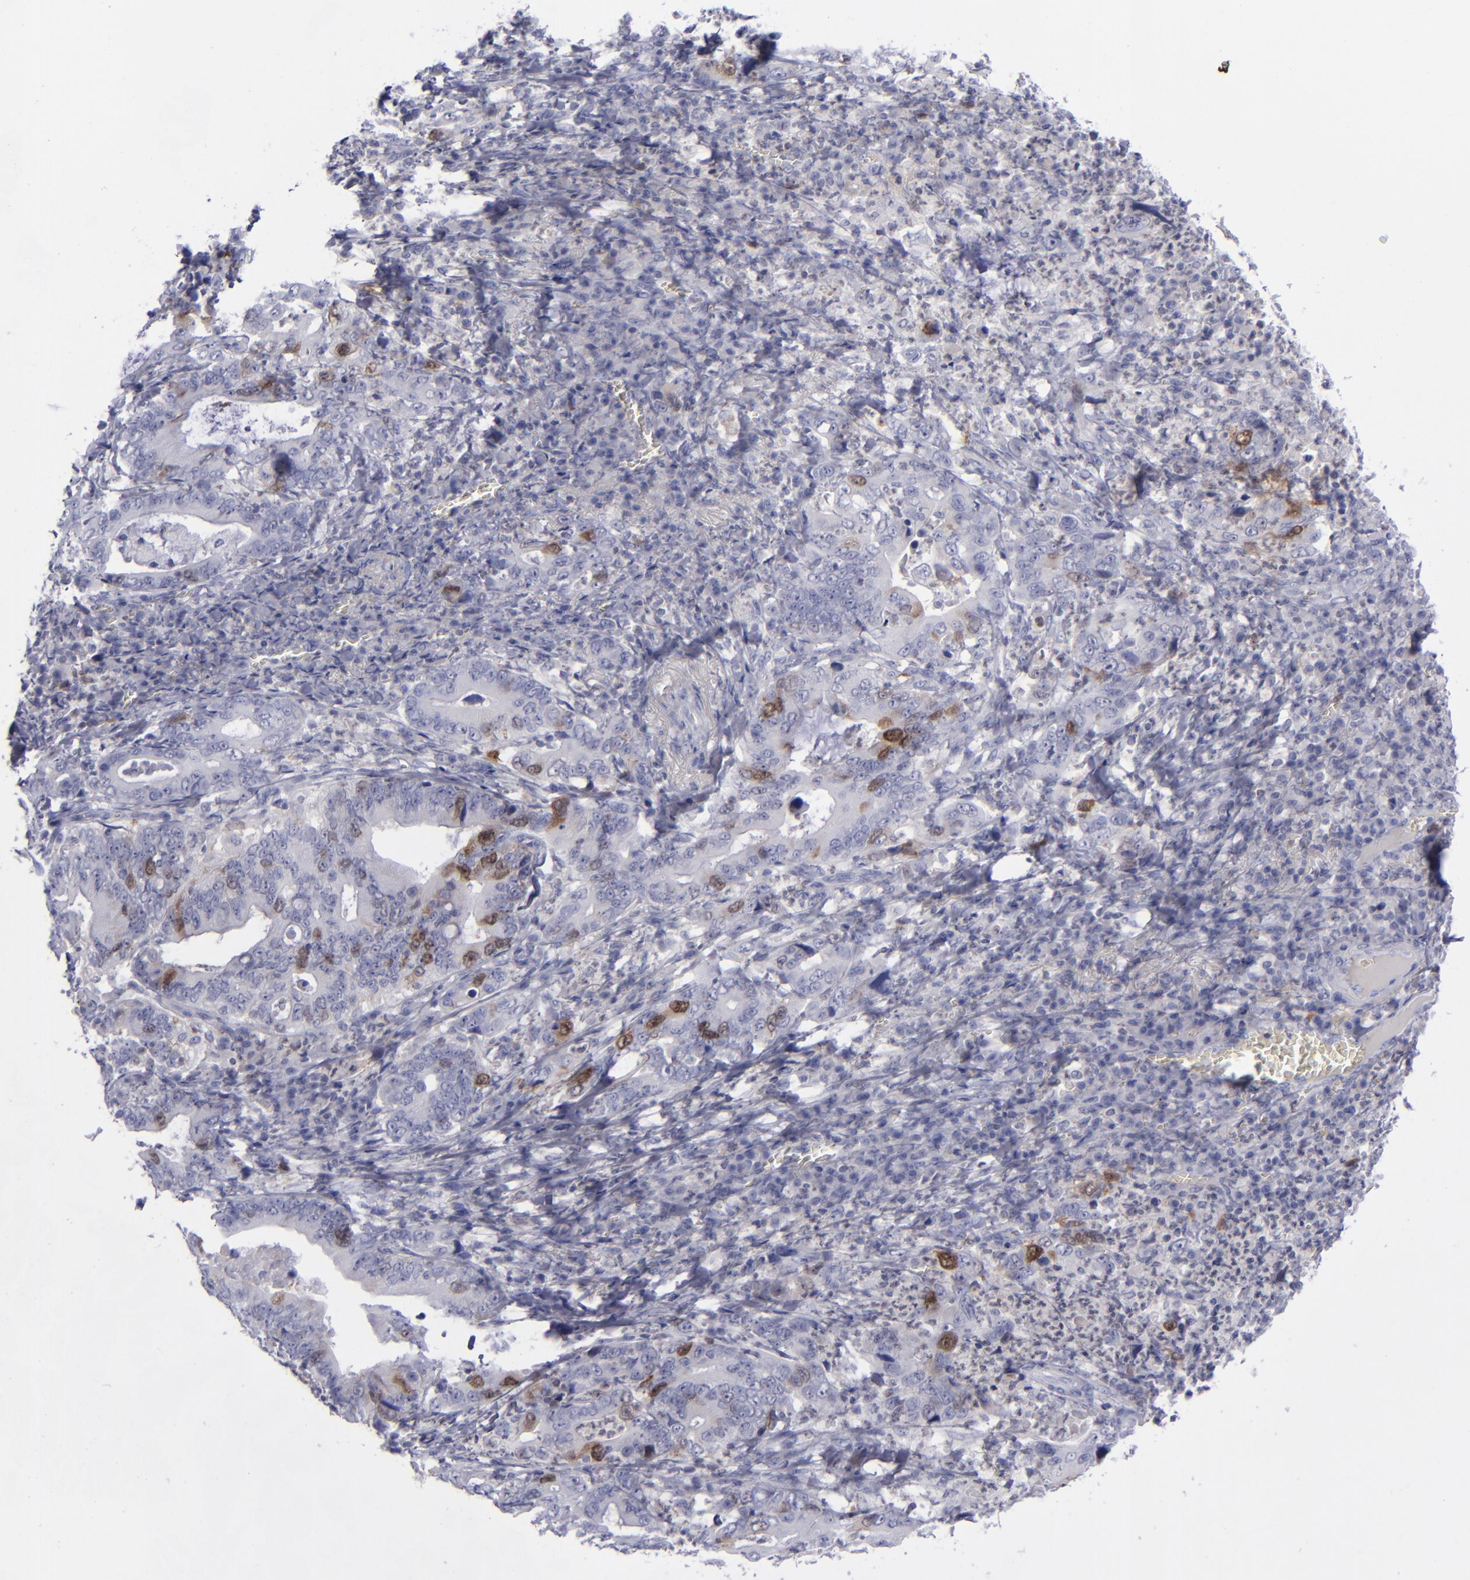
{"staining": {"intensity": "moderate", "quantity": "<25%", "location": "cytoplasmic/membranous,nuclear"}, "tissue": "stomach cancer", "cell_type": "Tumor cells", "image_type": "cancer", "snomed": [{"axis": "morphology", "description": "Adenocarcinoma, NOS"}, {"axis": "topography", "description": "Stomach, upper"}], "caption": "IHC of human stomach adenocarcinoma exhibits low levels of moderate cytoplasmic/membranous and nuclear positivity in about <25% of tumor cells. The protein of interest is stained brown, and the nuclei are stained in blue (DAB IHC with brightfield microscopy, high magnification).", "gene": "AURKA", "patient": {"sex": "male", "age": 63}}